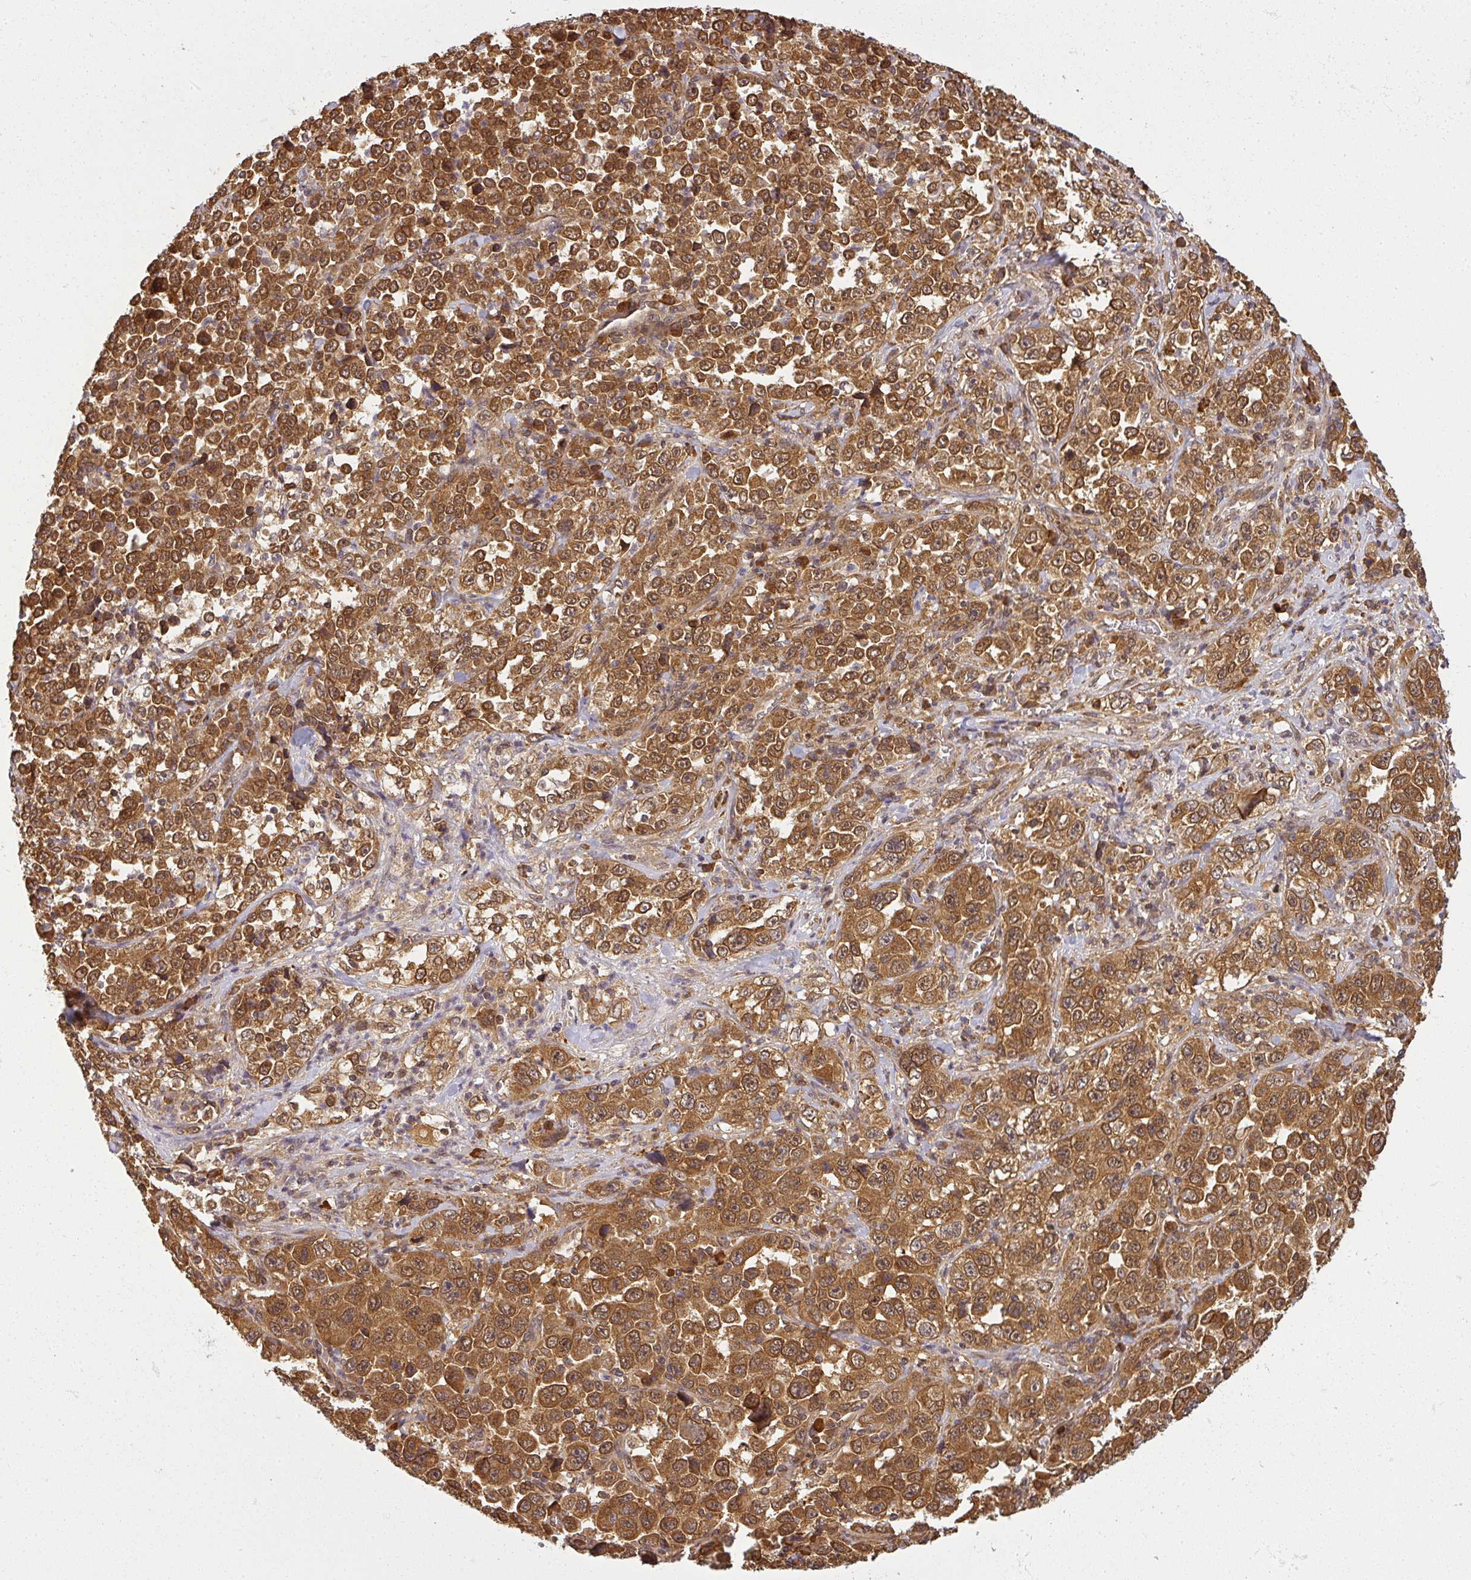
{"staining": {"intensity": "moderate", "quantity": ">75%", "location": "cytoplasmic/membranous,nuclear"}, "tissue": "stomach cancer", "cell_type": "Tumor cells", "image_type": "cancer", "snomed": [{"axis": "morphology", "description": "Normal tissue, NOS"}, {"axis": "morphology", "description": "Adenocarcinoma, NOS"}, {"axis": "topography", "description": "Stomach, upper"}, {"axis": "topography", "description": "Stomach"}], "caption": "Immunohistochemical staining of human stomach cancer shows moderate cytoplasmic/membranous and nuclear protein staining in about >75% of tumor cells. (Stains: DAB in brown, nuclei in blue, Microscopy: brightfield microscopy at high magnification).", "gene": "PPP6R3", "patient": {"sex": "male", "age": 59}}